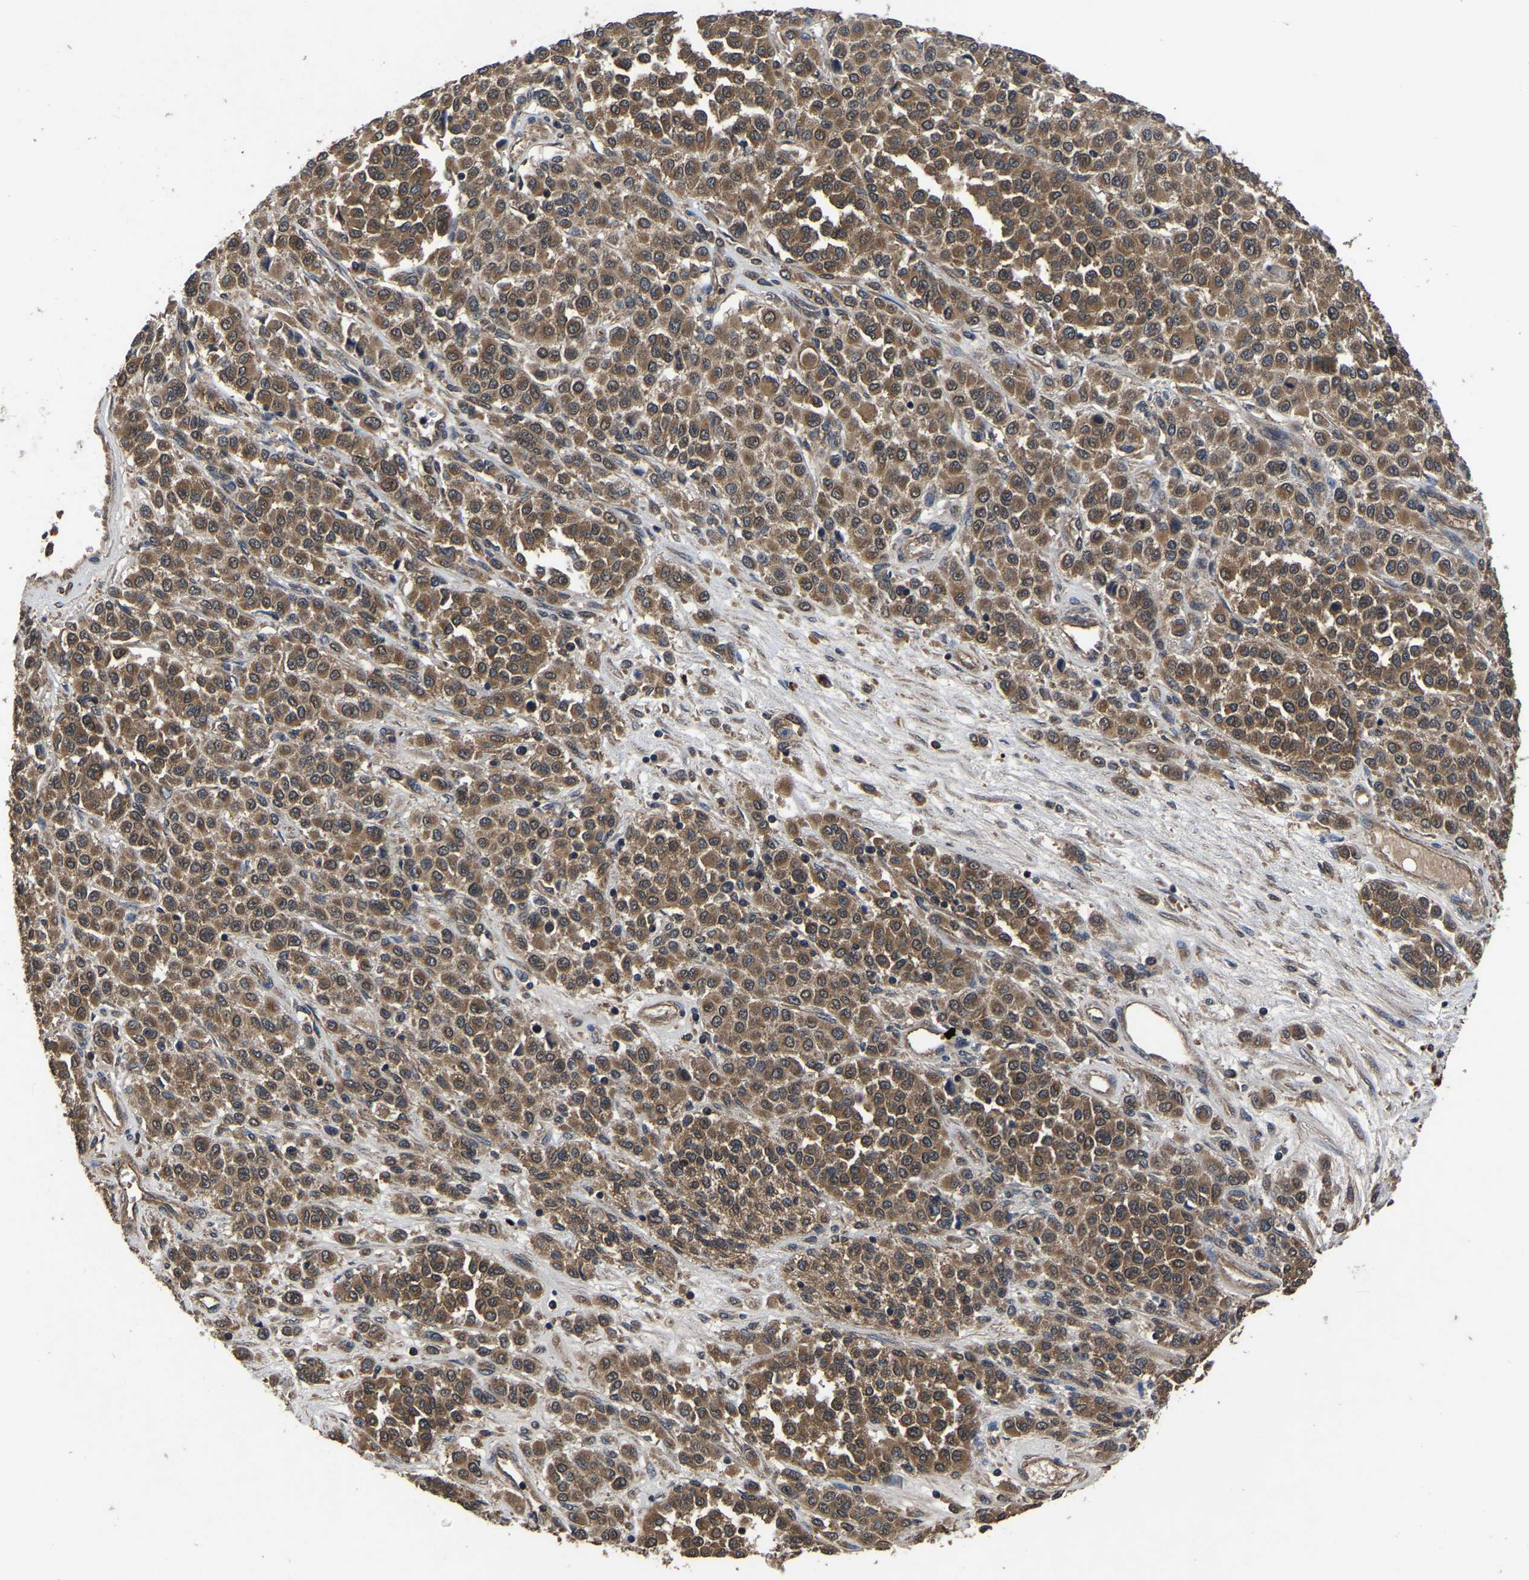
{"staining": {"intensity": "moderate", "quantity": ">75%", "location": "cytoplasmic/membranous"}, "tissue": "melanoma", "cell_type": "Tumor cells", "image_type": "cancer", "snomed": [{"axis": "morphology", "description": "Malignant melanoma, Metastatic site"}, {"axis": "topography", "description": "Pancreas"}], "caption": "An image of melanoma stained for a protein reveals moderate cytoplasmic/membranous brown staining in tumor cells. Nuclei are stained in blue.", "gene": "CRYZL1", "patient": {"sex": "female", "age": 30}}